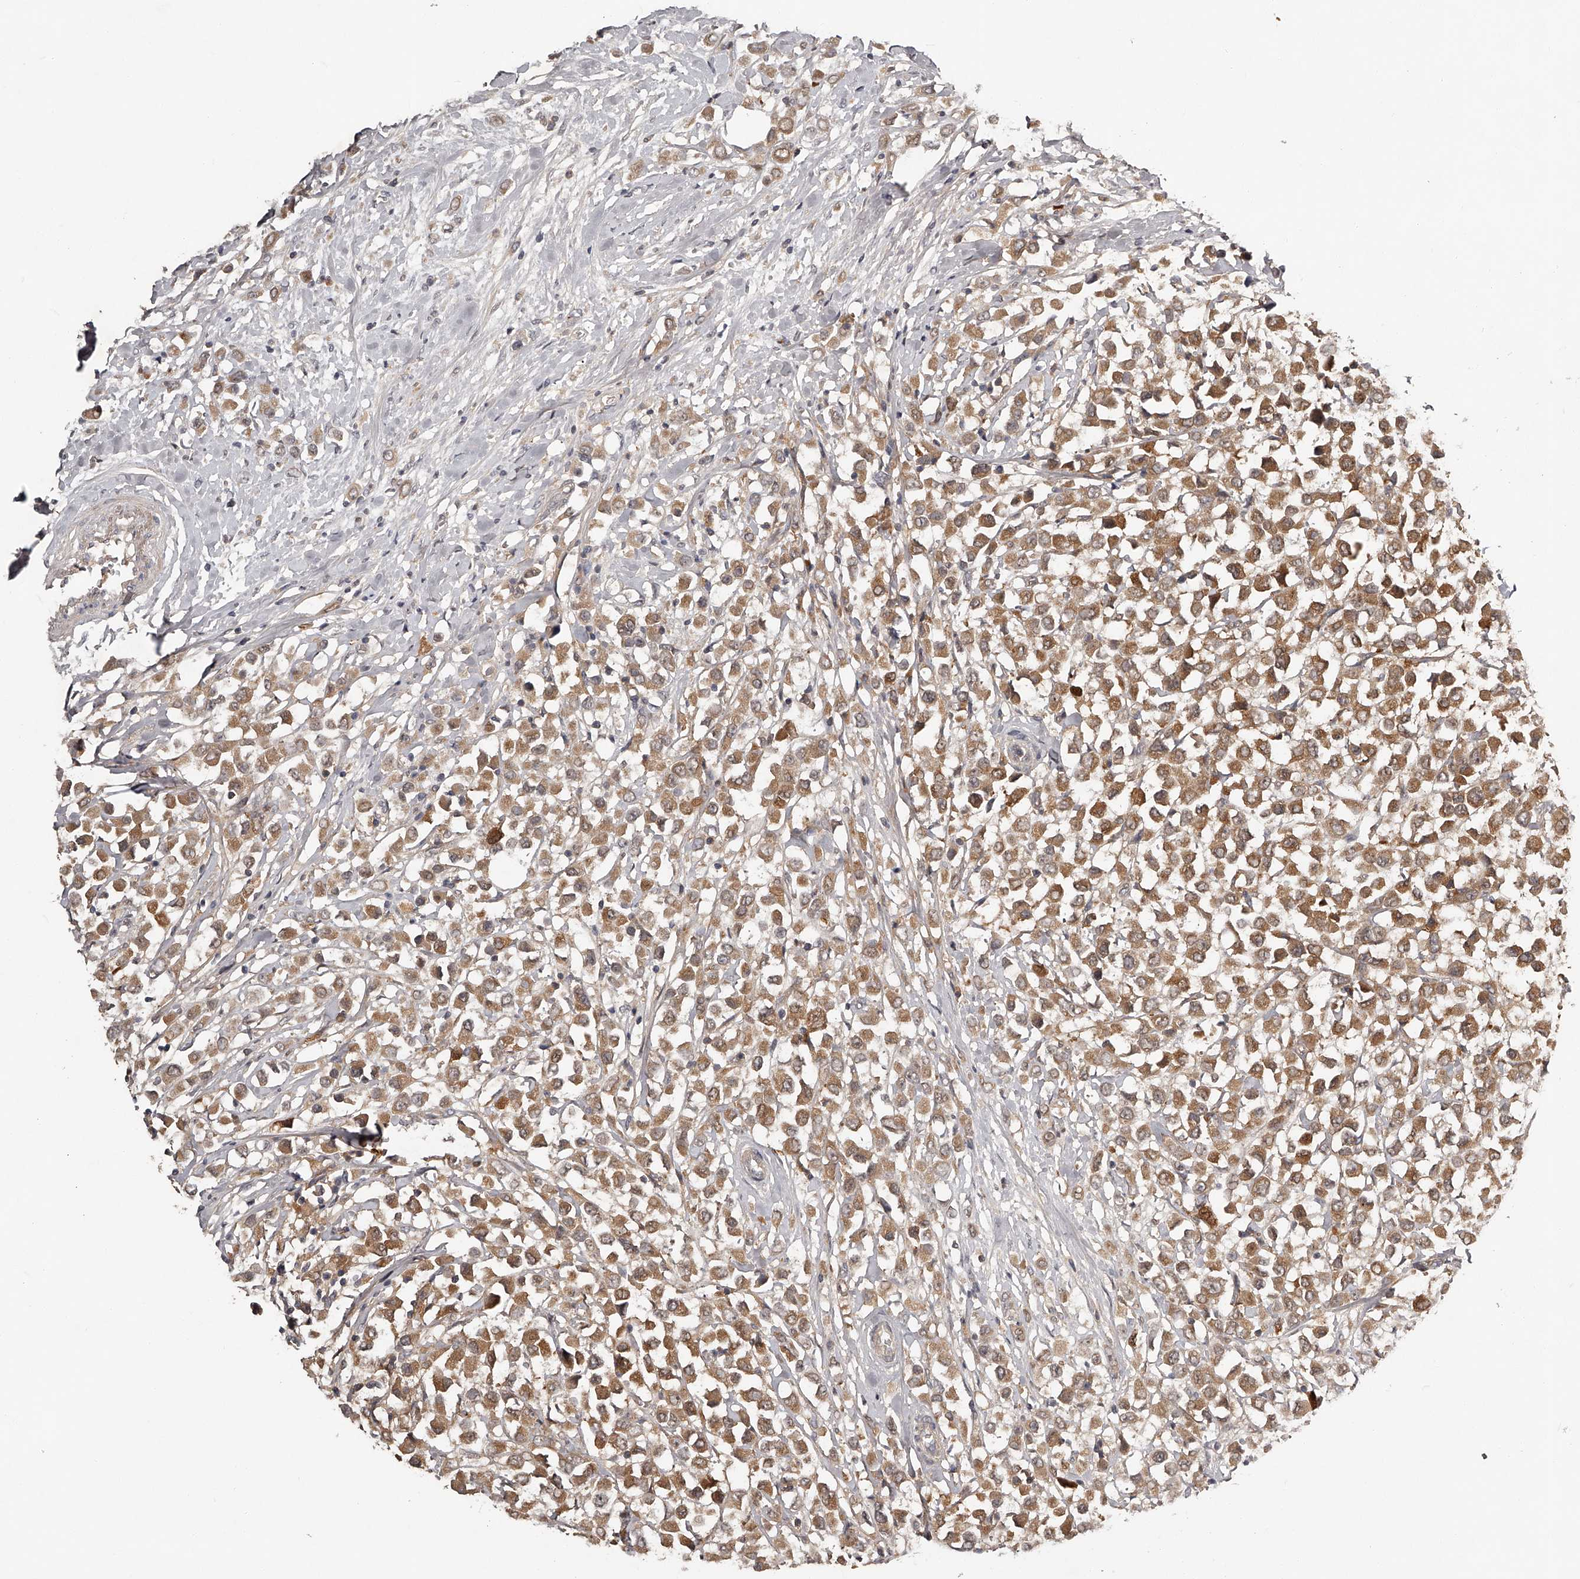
{"staining": {"intensity": "moderate", "quantity": ">75%", "location": "cytoplasmic/membranous"}, "tissue": "breast cancer", "cell_type": "Tumor cells", "image_type": "cancer", "snomed": [{"axis": "morphology", "description": "Duct carcinoma"}, {"axis": "topography", "description": "Breast"}], "caption": "The image reveals a brown stain indicating the presence of a protein in the cytoplasmic/membranous of tumor cells in breast cancer (invasive ductal carcinoma).", "gene": "GGCT", "patient": {"sex": "female", "age": 61}}